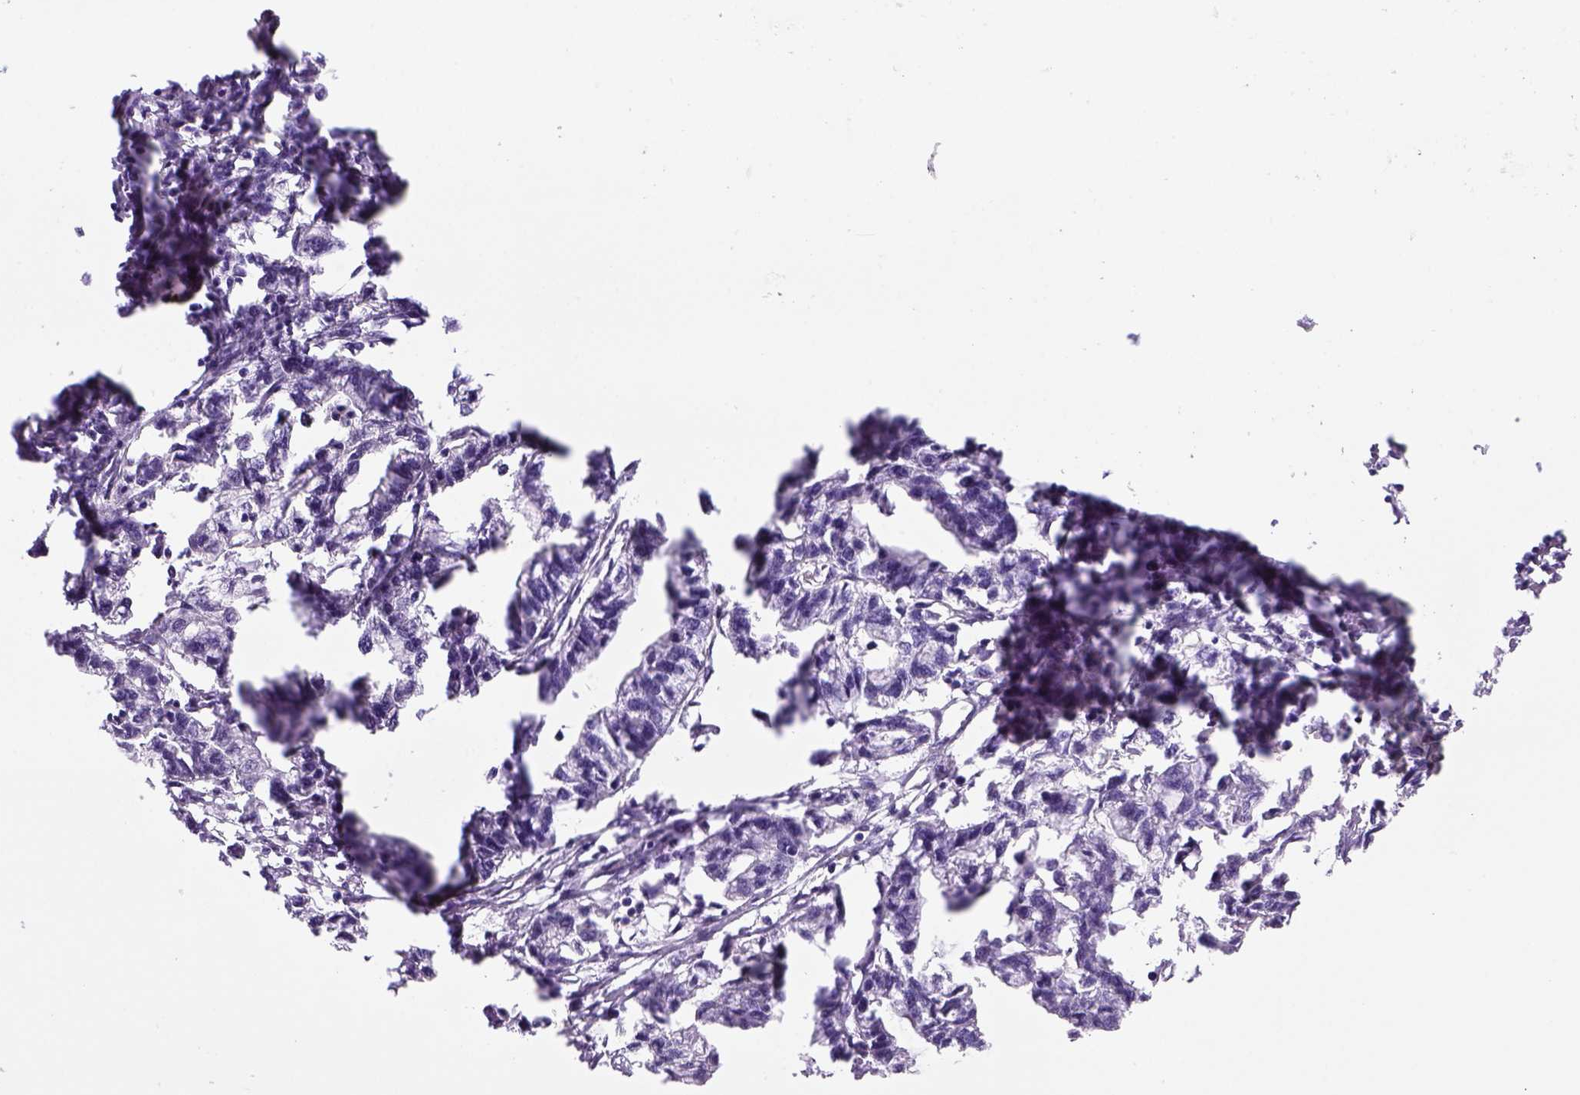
{"staining": {"intensity": "negative", "quantity": "none", "location": "none"}, "tissue": "stomach cancer", "cell_type": "Tumor cells", "image_type": "cancer", "snomed": [{"axis": "morphology", "description": "Adenocarcinoma, NOS"}, {"axis": "topography", "description": "Stomach"}], "caption": "Immunohistochemistry image of neoplastic tissue: stomach cancer (adenocarcinoma) stained with DAB demonstrates no significant protein expression in tumor cells.", "gene": "TENM4", "patient": {"sex": "male", "age": 83}}